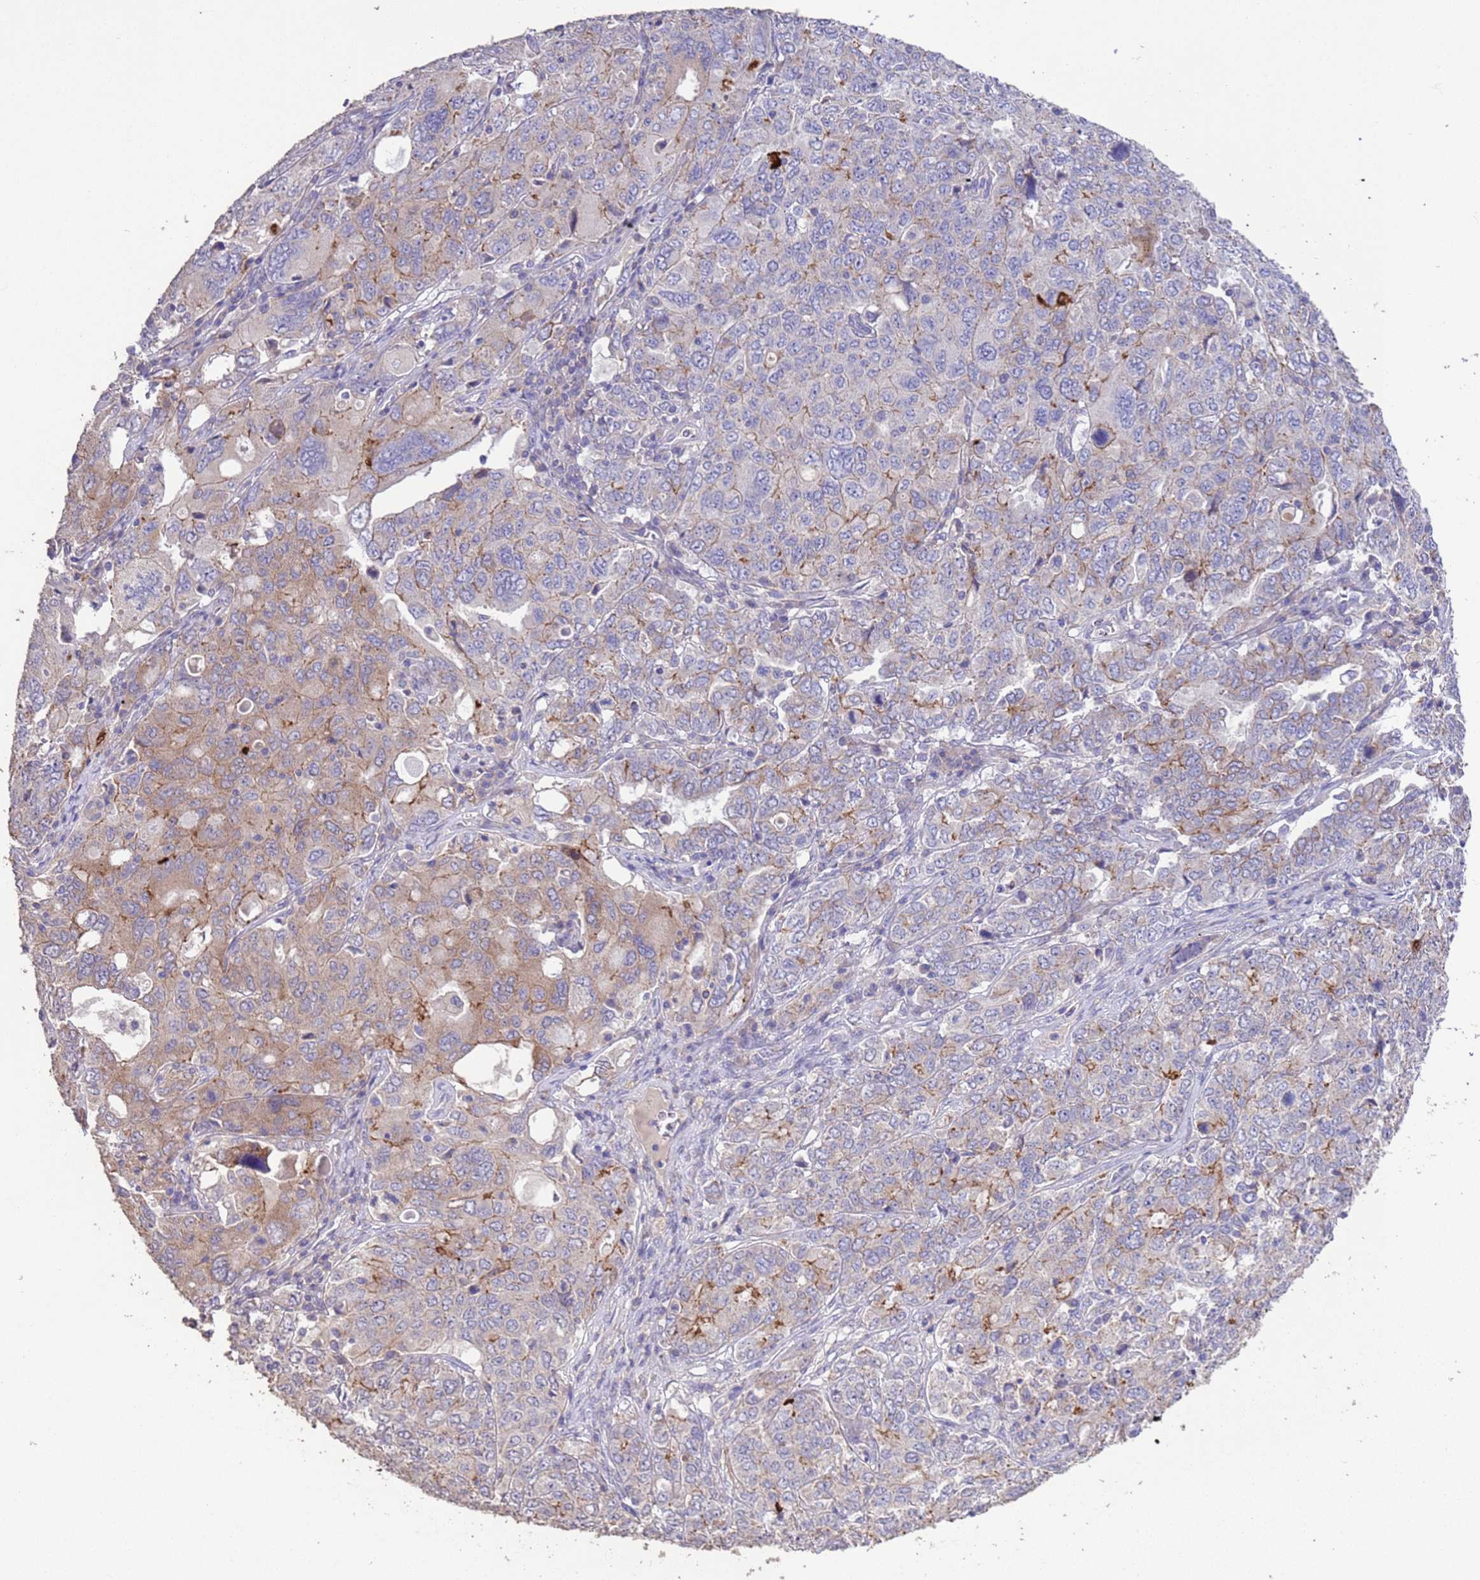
{"staining": {"intensity": "moderate", "quantity": "<25%", "location": "cytoplasmic/membranous"}, "tissue": "ovarian cancer", "cell_type": "Tumor cells", "image_type": "cancer", "snomed": [{"axis": "morphology", "description": "Carcinoma, endometroid"}, {"axis": "topography", "description": "Ovary"}], "caption": "Moderate cytoplasmic/membranous positivity is appreciated in about <25% of tumor cells in ovarian endometroid carcinoma. The staining was performed using DAB (3,3'-diaminobenzidine) to visualize the protein expression in brown, while the nuclei were stained in blue with hematoxylin (Magnification: 20x).", "gene": "SLC9B2", "patient": {"sex": "female", "age": 62}}